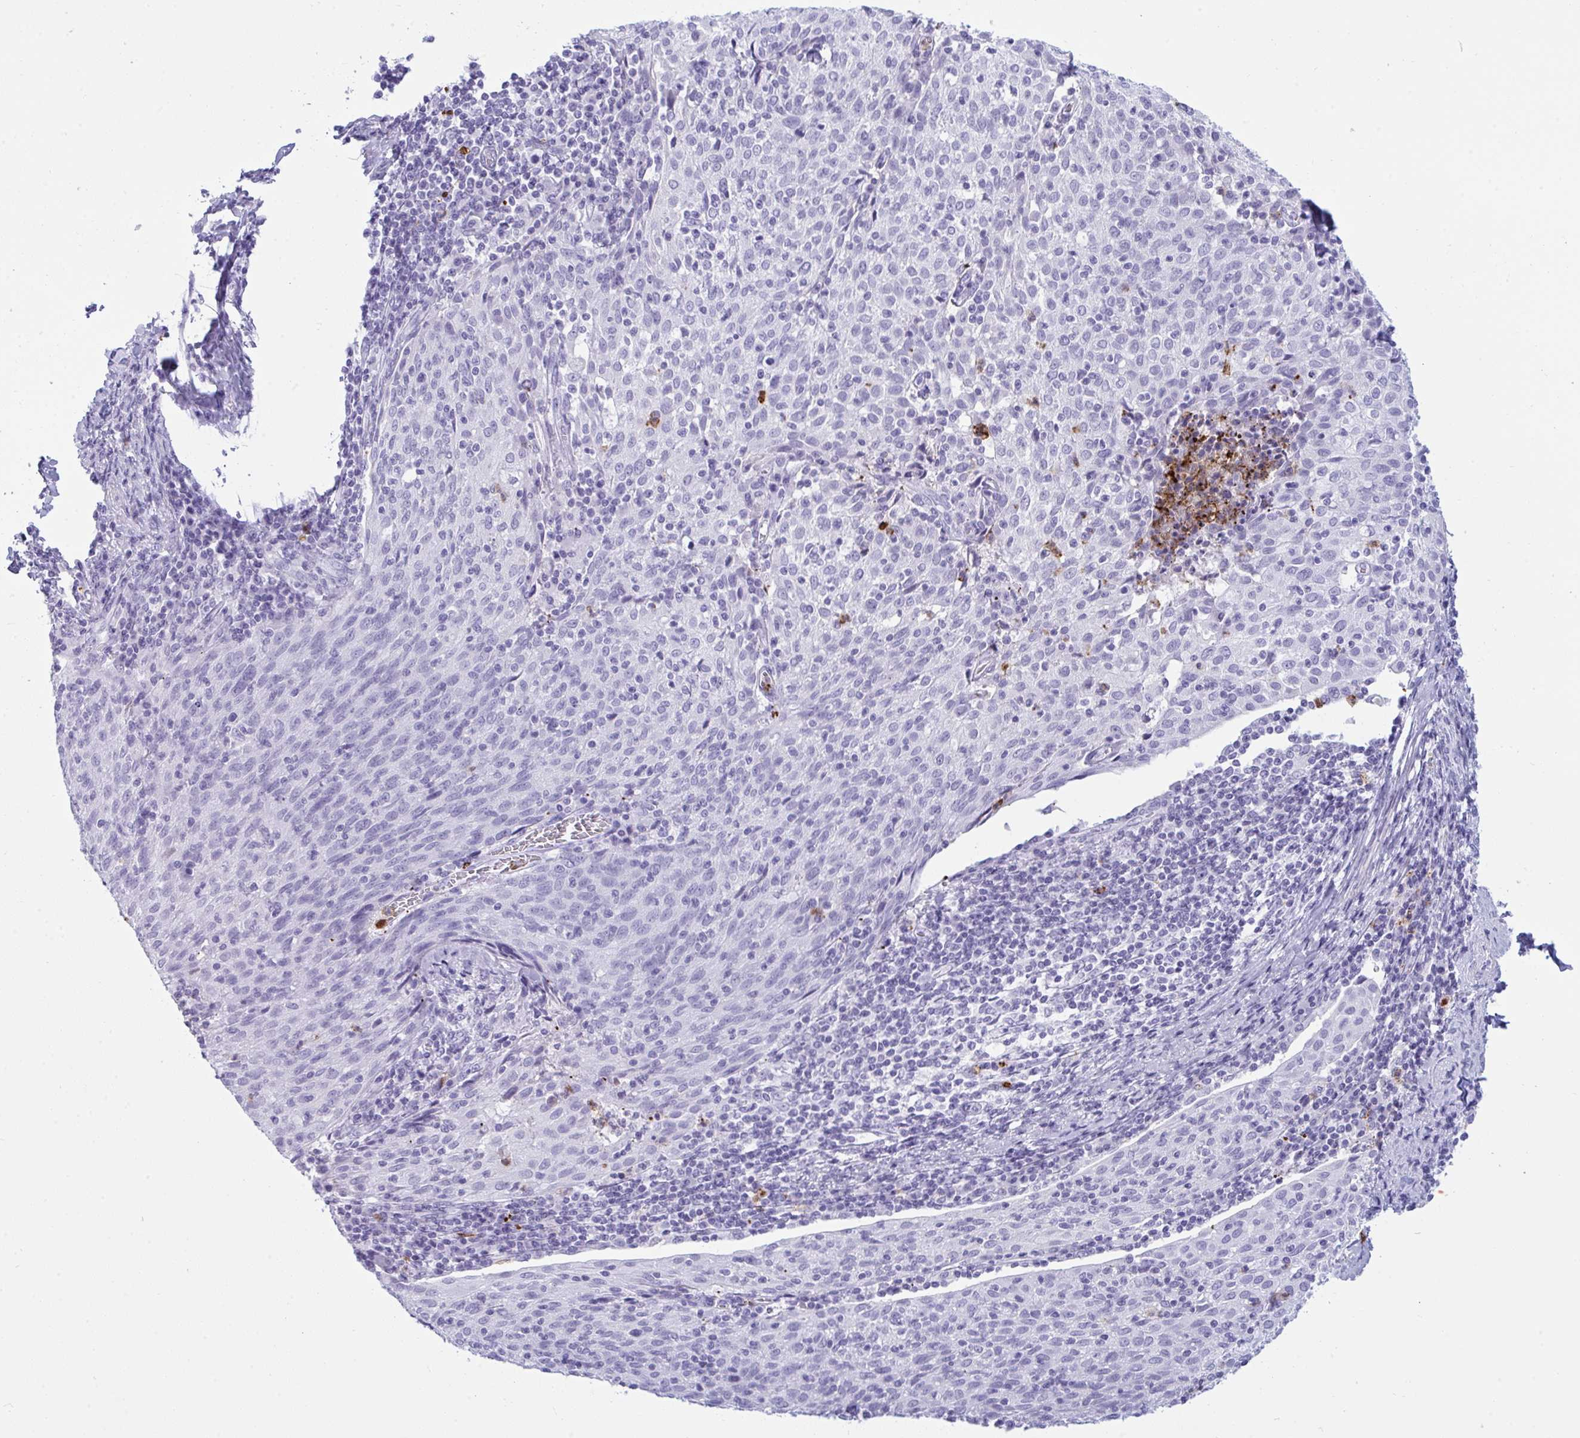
{"staining": {"intensity": "negative", "quantity": "none", "location": "none"}, "tissue": "cervical cancer", "cell_type": "Tumor cells", "image_type": "cancer", "snomed": [{"axis": "morphology", "description": "Squamous cell carcinoma, NOS"}, {"axis": "topography", "description": "Cervix"}], "caption": "The photomicrograph reveals no significant staining in tumor cells of cervical cancer. (DAB IHC with hematoxylin counter stain).", "gene": "ARHGAP42", "patient": {"sex": "female", "age": 52}}